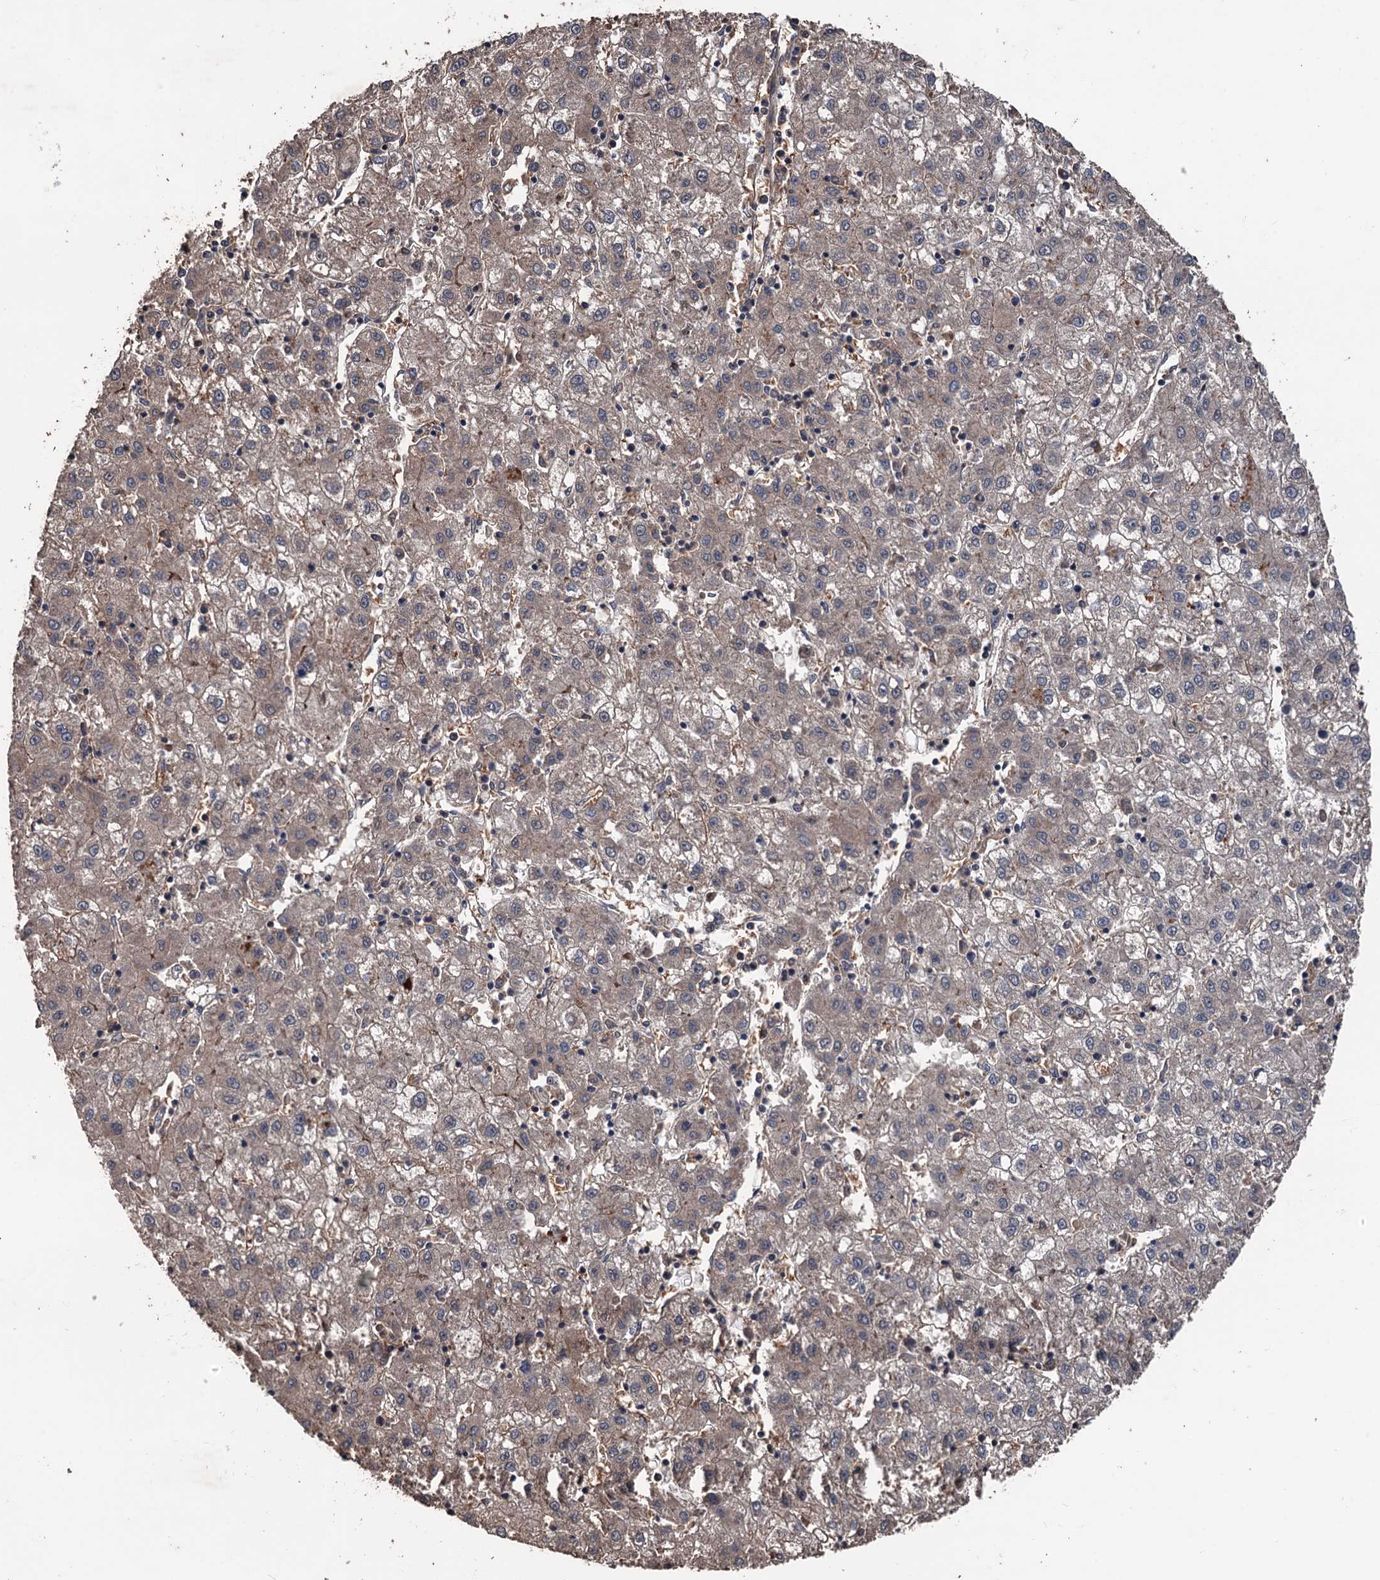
{"staining": {"intensity": "weak", "quantity": "25%-75%", "location": "cytoplasmic/membranous"}, "tissue": "liver cancer", "cell_type": "Tumor cells", "image_type": "cancer", "snomed": [{"axis": "morphology", "description": "Carcinoma, Hepatocellular, NOS"}, {"axis": "topography", "description": "Liver"}], "caption": "Weak cytoplasmic/membranous staining is identified in approximately 25%-75% of tumor cells in hepatocellular carcinoma (liver).", "gene": "ZNF438", "patient": {"sex": "male", "age": 72}}